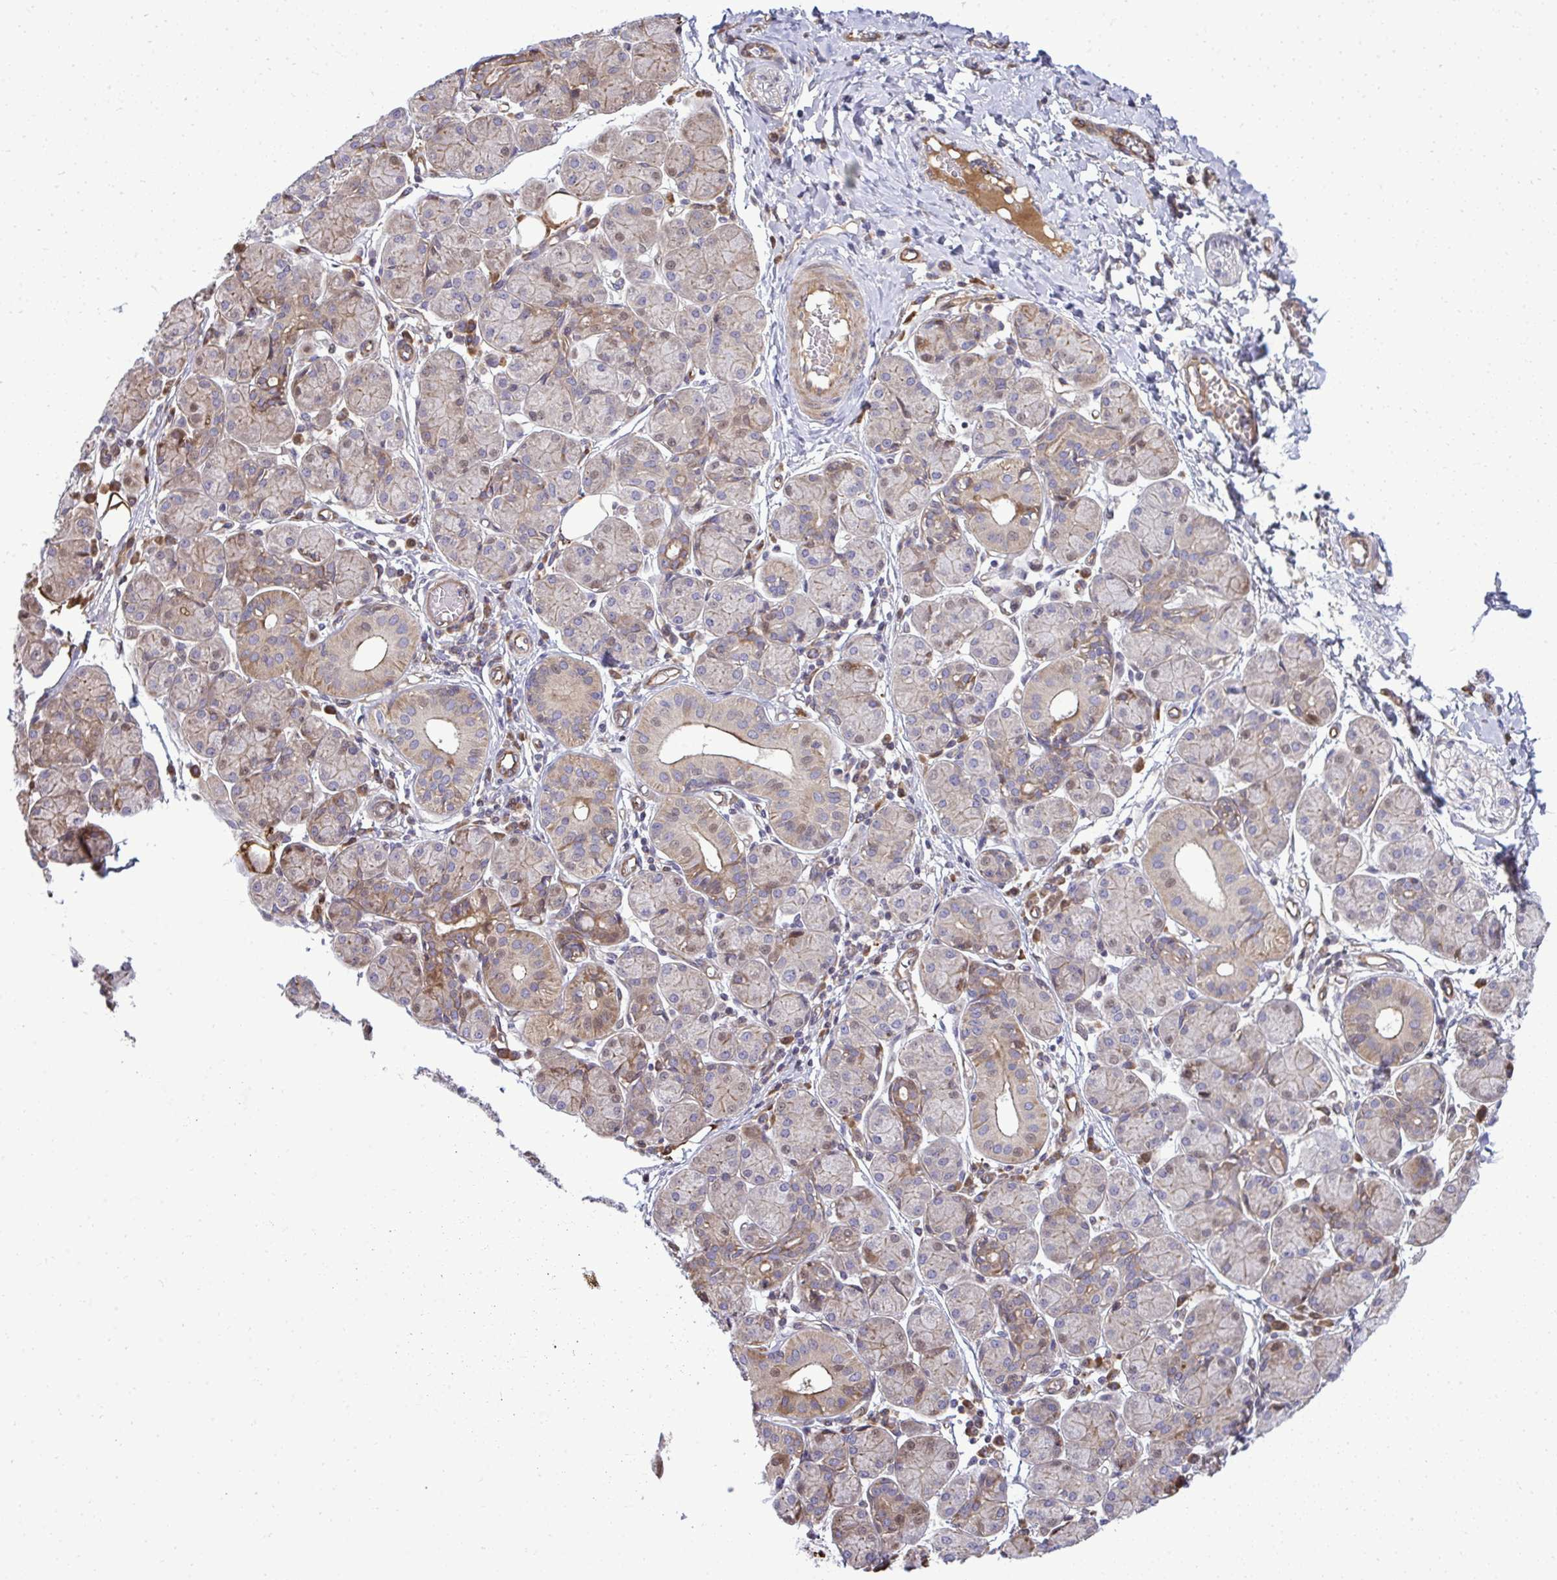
{"staining": {"intensity": "moderate", "quantity": "25%-75%", "location": "cytoplasmic/membranous"}, "tissue": "salivary gland", "cell_type": "Glandular cells", "image_type": "normal", "snomed": [{"axis": "morphology", "description": "Normal tissue, NOS"}, {"axis": "morphology", "description": "Inflammation, NOS"}, {"axis": "topography", "description": "Lymph node"}, {"axis": "topography", "description": "Salivary gland"}], "caption": "Glandular cells demonstrate medium levels of moderate cytoplasmic/membranous staining in about 25%-75% of cells in benign human salivary gland. The protein is shown in brown color, while the nuclei are stained blue.", "gene": "ZSCAN9", "patient": {"sex": "male", "age": 3}}